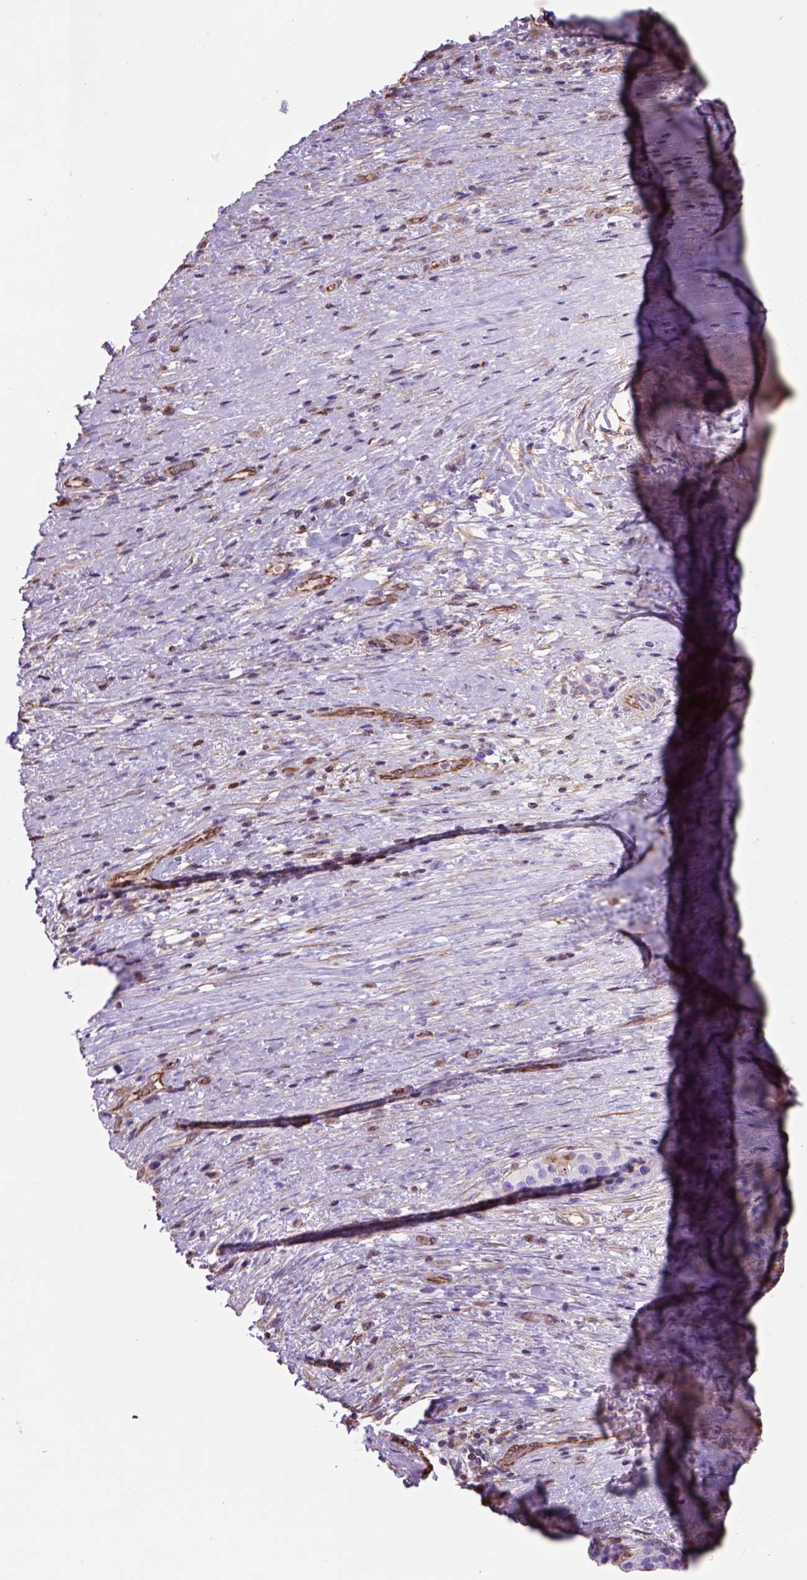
{"staining": {"intensity": "negative", "quantity": "none", "location": "none"}, "tissue": "pancreatic cancer", "cell_type": "Tumor cells", "image_type": "cancer", "snomed": [{"axis": "morphology", "description": "Adenocarcinoma, NOS"}, {"axis": "topography", "description": "Pancreas"}], "caption": "The IHC micrograph has no significant staining in tumor cells of pancreatic adenocarcinoma tissue.", "gene": "ZZZ3", "patient": {"sex": "male", "age": 63}}